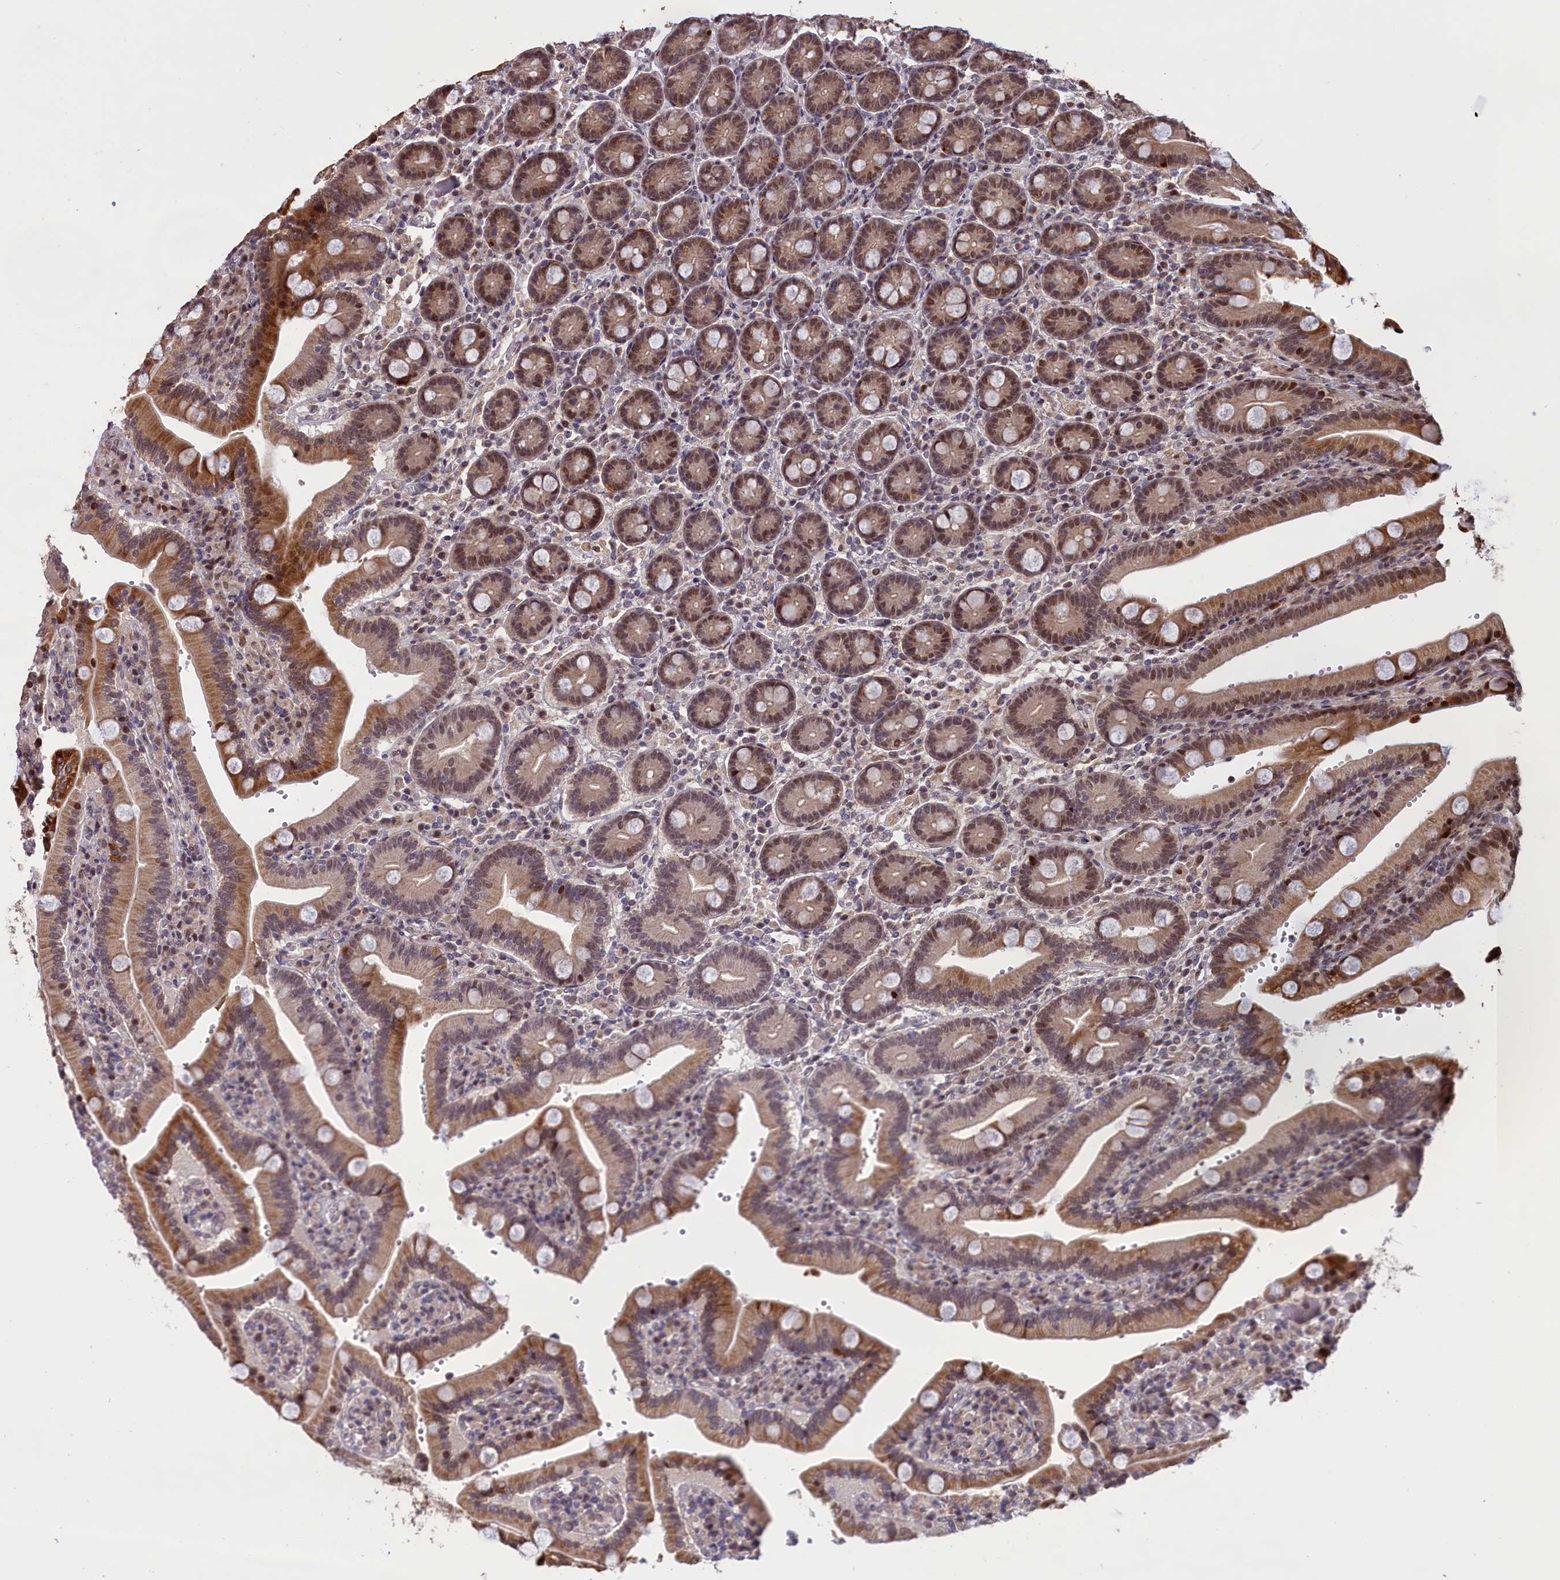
{"staining": {"intensity": "moderate", "quantity": ">75%", "location": "cytoplasmic/membranous,nuclear"}, "tissue": "duodenum", "cell_type": "Glandular cells", "image_type": "normal", "snomed": [{"axis": "morphology", "description": "Normal tissue, NOS"}, {"axis": "topography", "description": "Duodenum"}], "caption": "High-power microscopy captured an immunohistochemistry (IHC) photomicrograph of benign duodenum, revealing moderate cytoplasmic/membranous,nuclear expression in about >75% of glandular cells. (Stains: DAB in brown, nuclei in blue, Microscopy: brightfield microscopy at high magnification).", "gene": "RELB", "patient": {"sex": "female", "age": 62}}